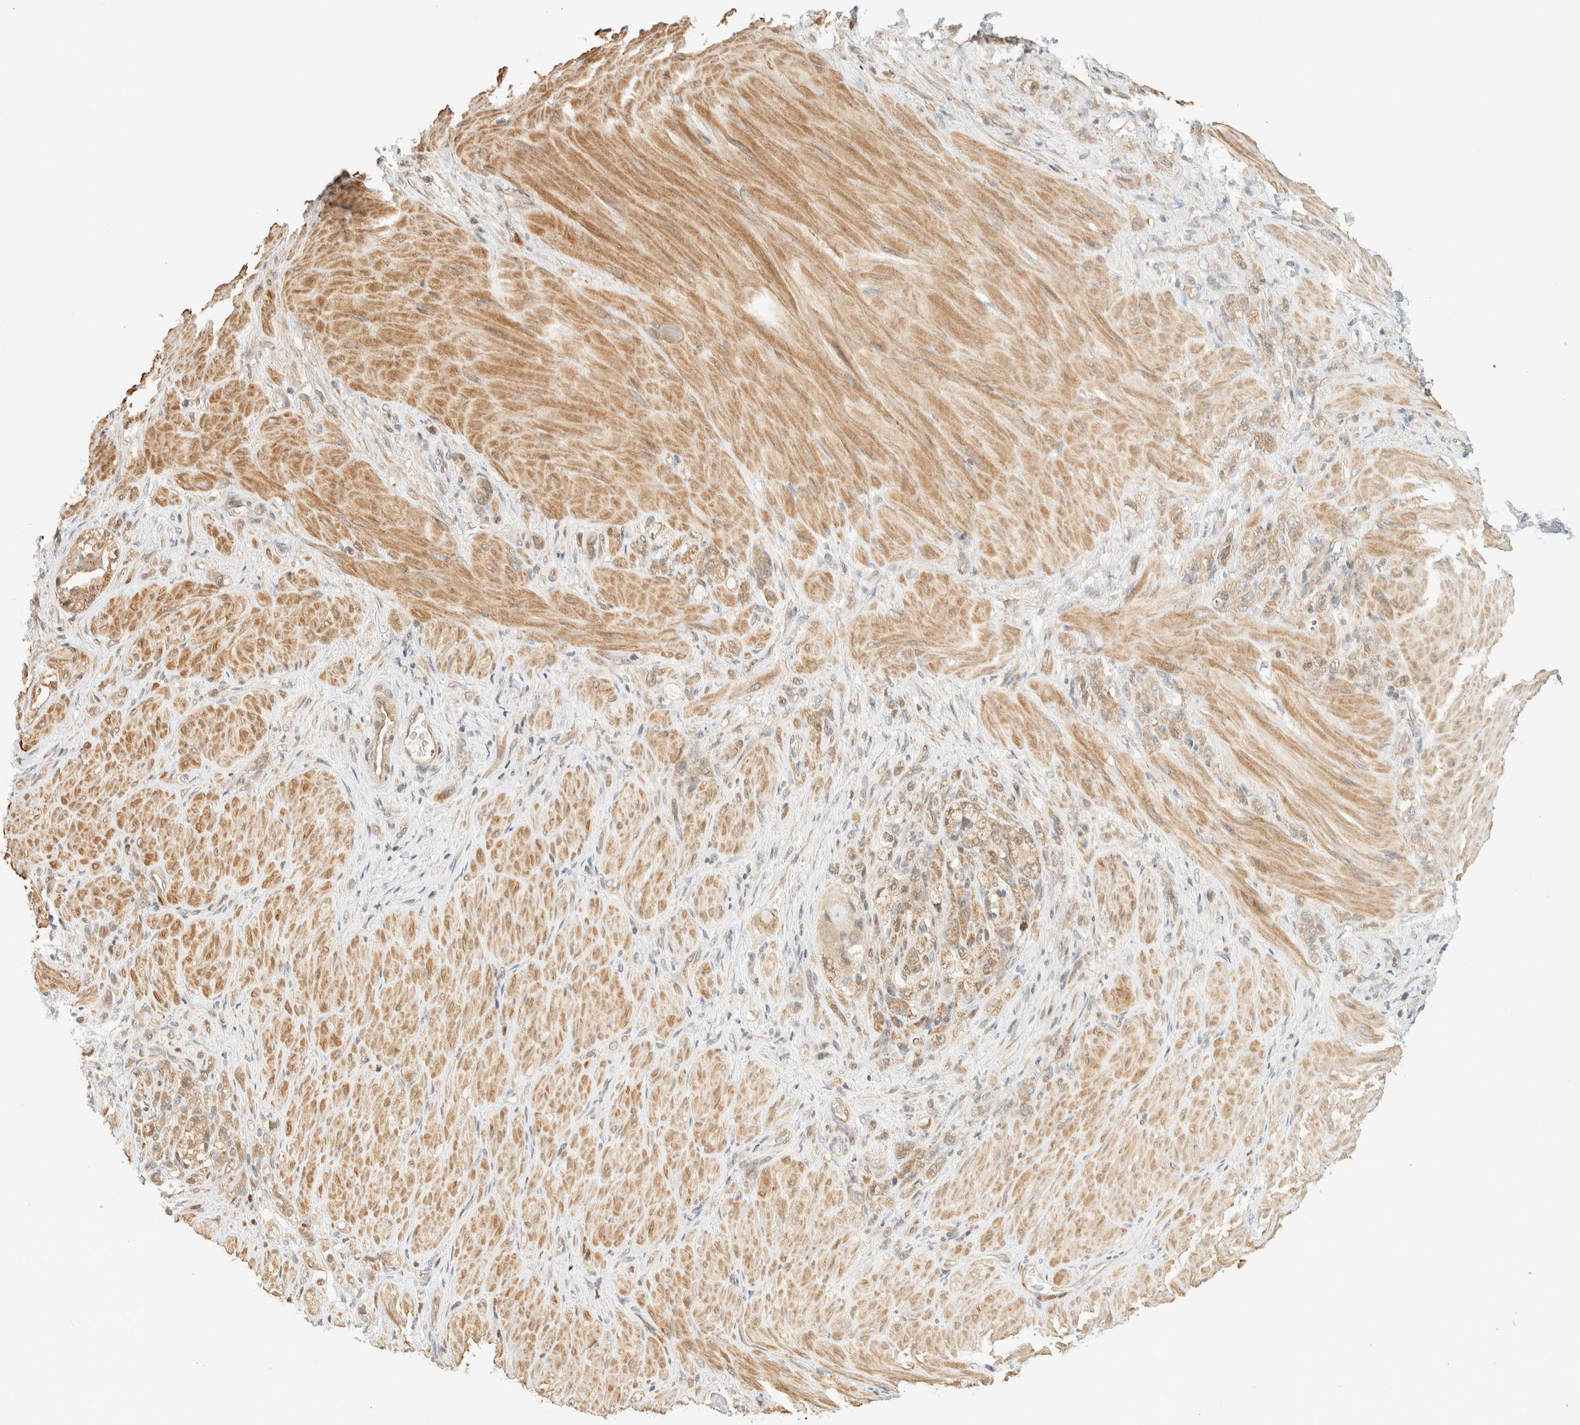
{"staining": {"intensity": "weak", "quantity": ">75%", "location": "cytoplasmic/membranous"}, "tissue": "stomach cancer", "cell_type": "Tumor cells", "image_type": "cancer", "snomed": [{"axis": "morphology", "description": "Normal tissue, NOS"}, {"axis": "morphology", "description": "Adenocarcinoma, NOS"}, {"axis": "topography", "description": "Stomach"}], "caption": "Tumor cells exhibit weak cytoplasmic/membranous expression in approximately >75% of cells in stomach adenocarcinoma.", "gene": "ARFGEF1", "patient": {"sex": "male", "age": 82}}